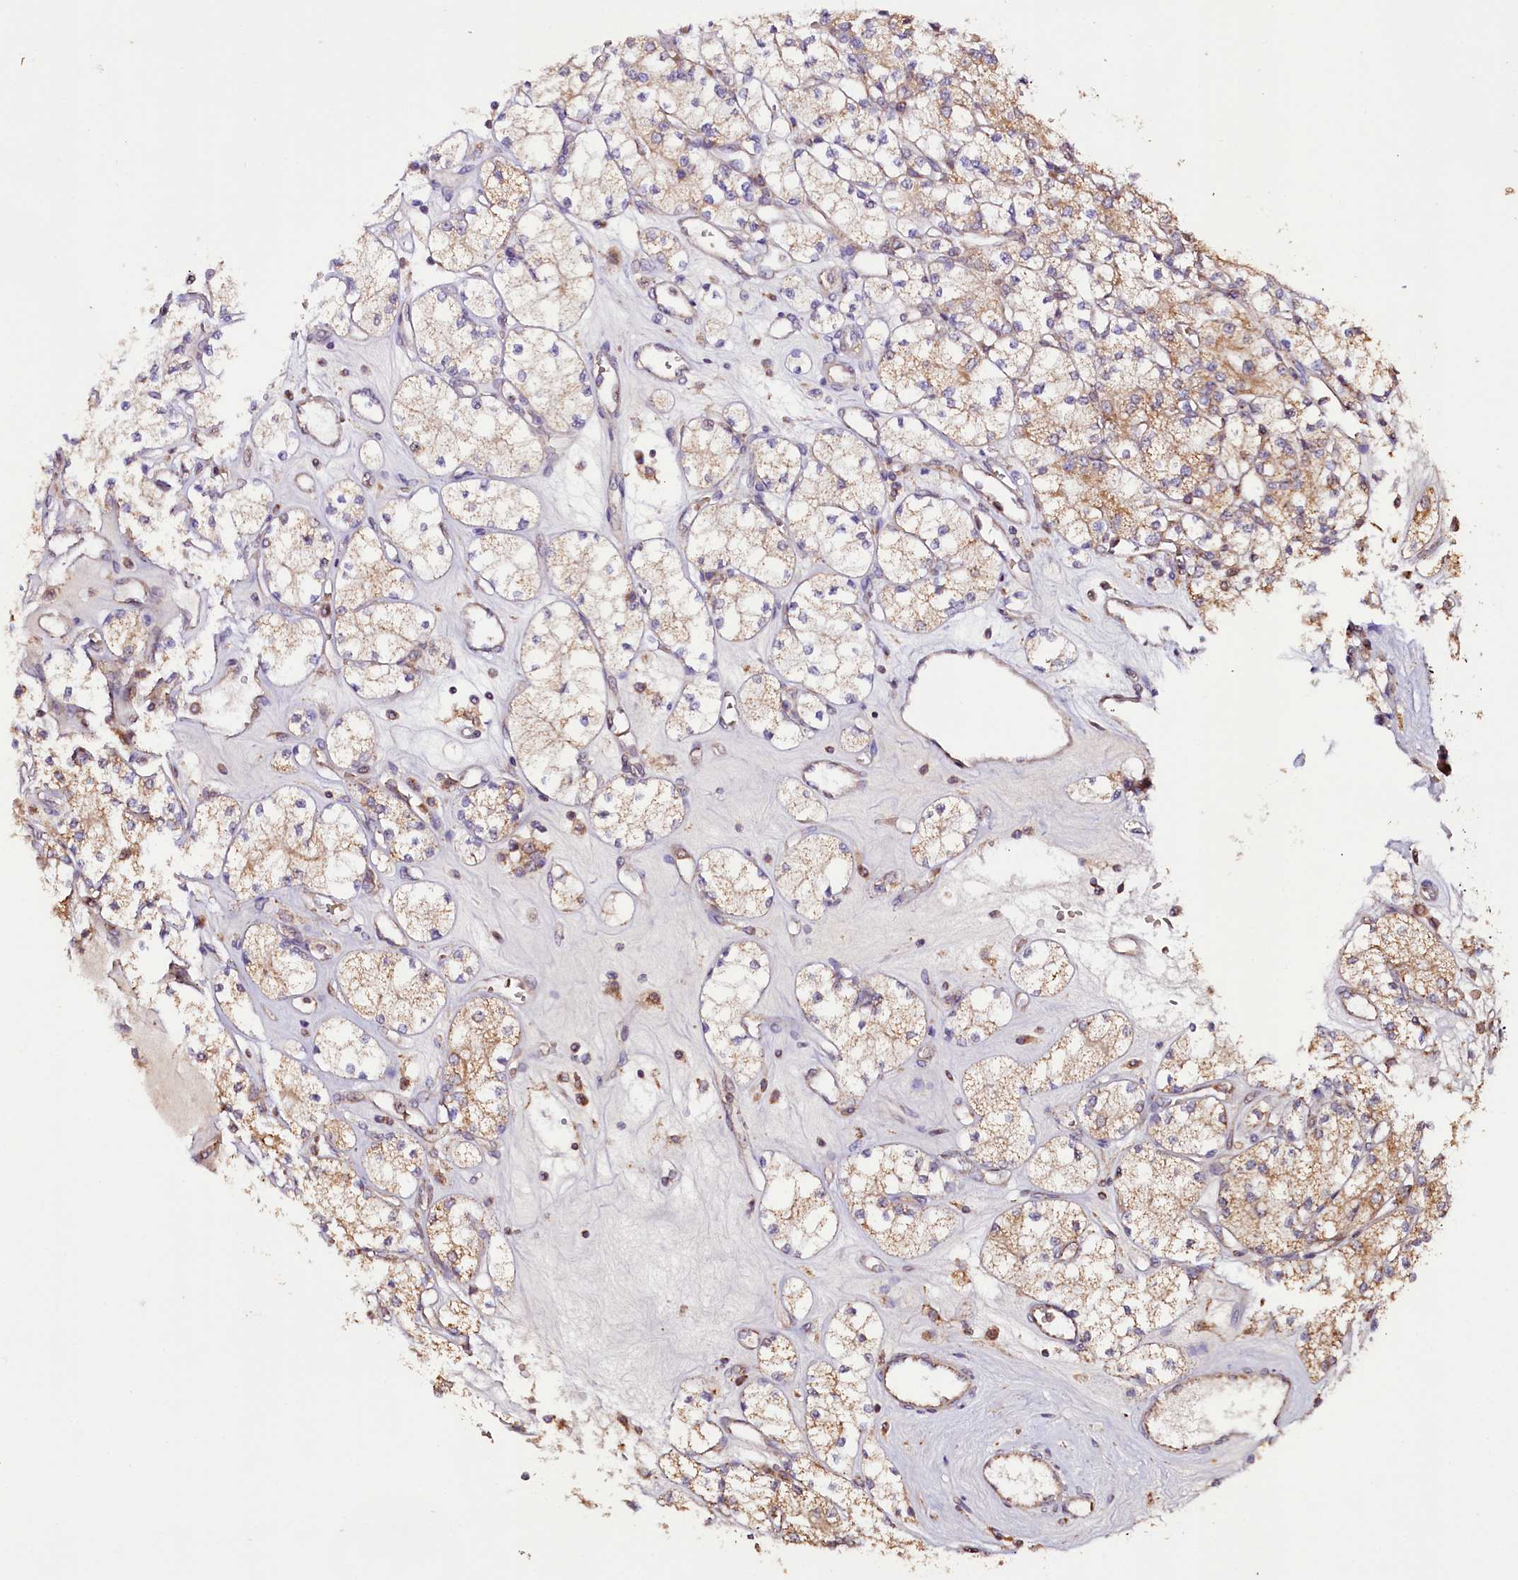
{"staining": {"intensity": "moderate", "quantity": "25%-75%", "location": "cytoplasmic/membranous"}, "tissue": "renal cancer", "cell_type": "Tumor cells", "image_type": "cancer", "snomed": [{"axis": "morphology", "description": "Adenocarcinoma, NOS"}, {"axis": "topography", "description": "Kidney"}], "caption": "Moderate cytoplasmic/membranous staining is present in approximately 25%-75% of tumor cells in adenocarcinoma (renal). (Brightfield microscopy of DAB IHC at high magnification).", "gene": "ST7", "patient": {"sex": "male", "age": 77}}